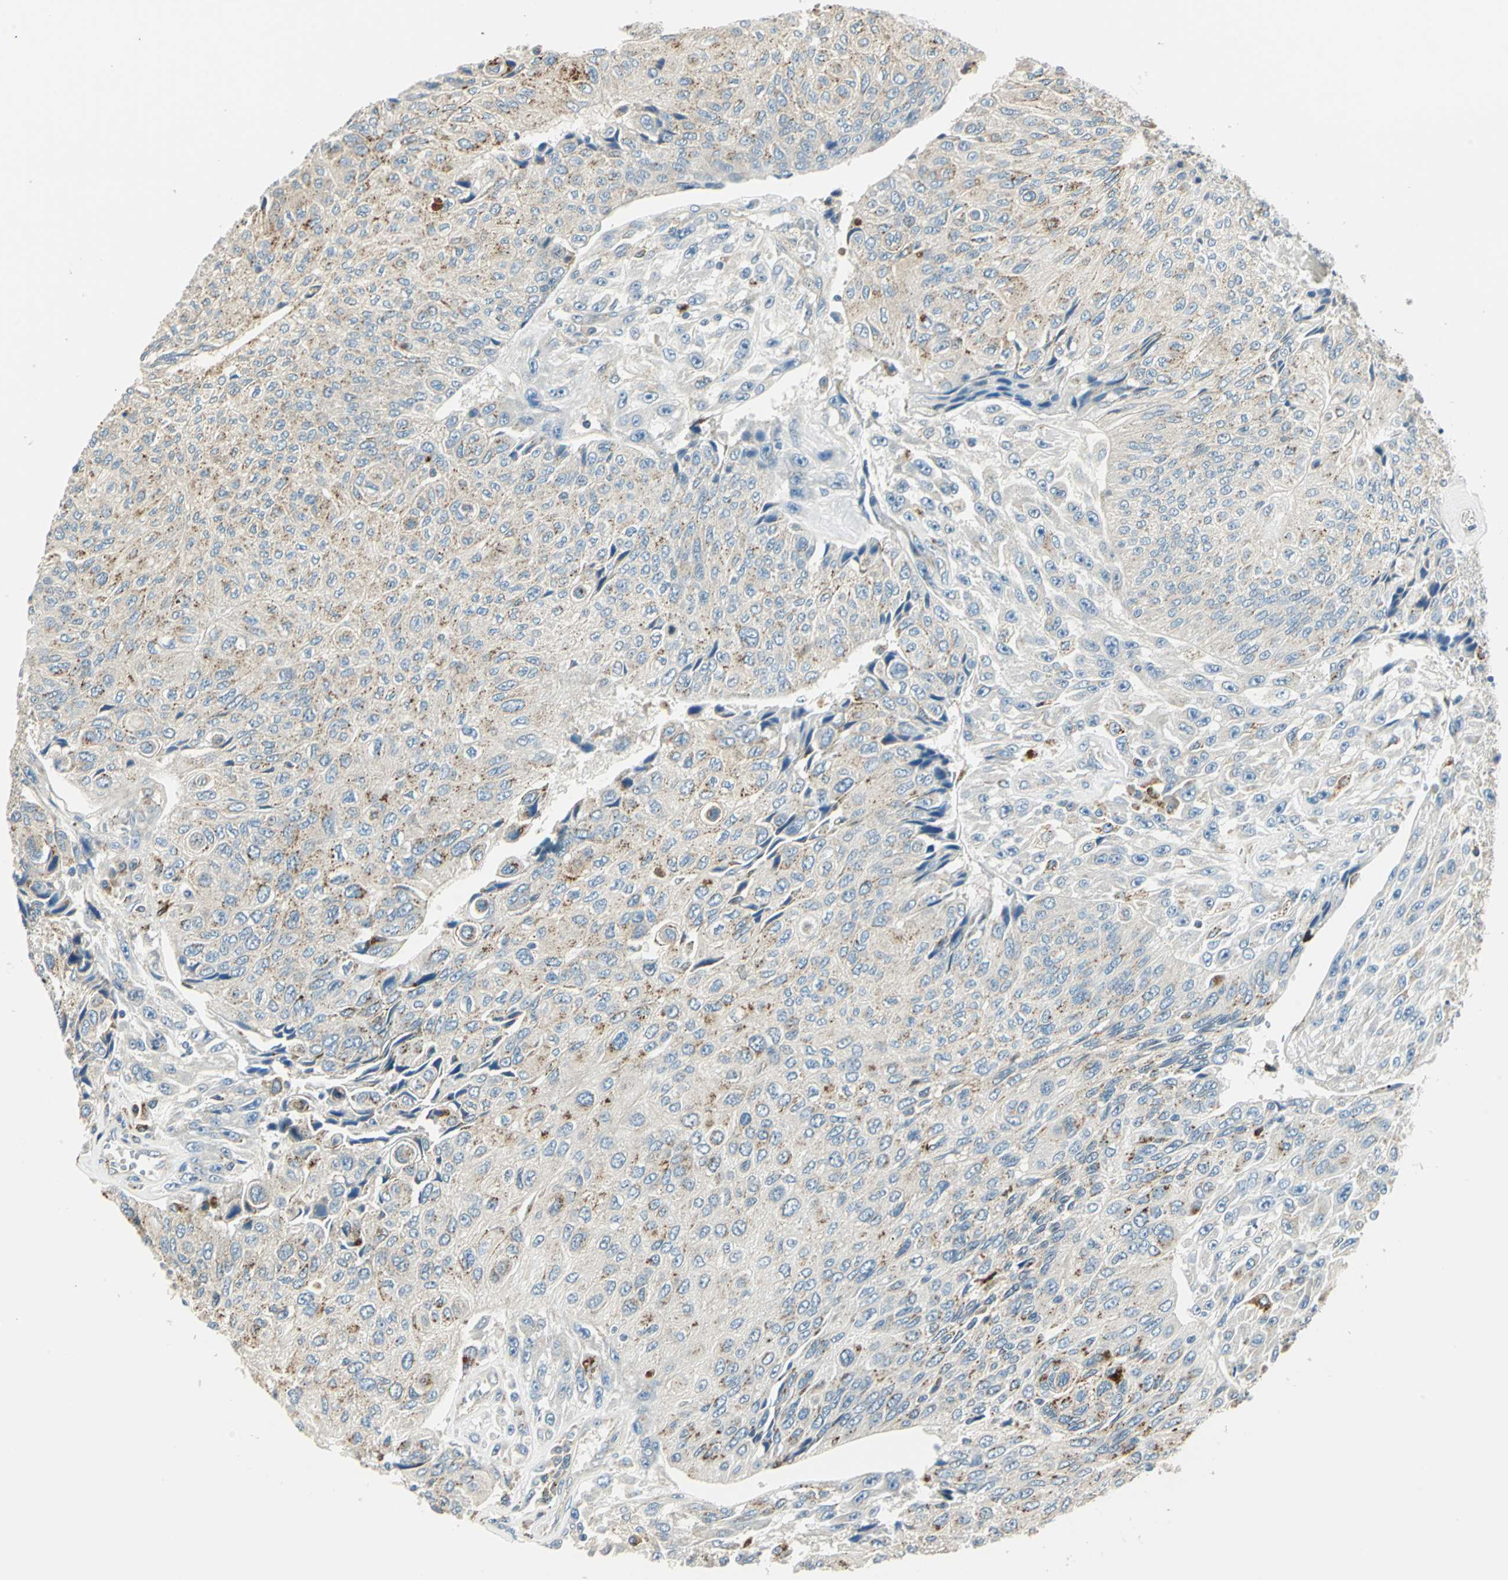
{"staining": {"intensity": "weak", "quantity": "<25%", "location": "cytoplasmic/membranous"}, "tissue": "urothelial cancer", "cell_type": "Tumor cells", "image_type": "cancer", "snomed": [{"axis": "morphology", "description": "Urothelial carcinoma, High grade"}, {"axis": "topography", "description": "Urinary bladder"}], "caption": "This is an immunohistochemistry image of human urothelial carcinoma (high-grade). There is no expression in tumor cells.", "gene": "NIT1", "patient": {"sex": "male", "age": 66}}